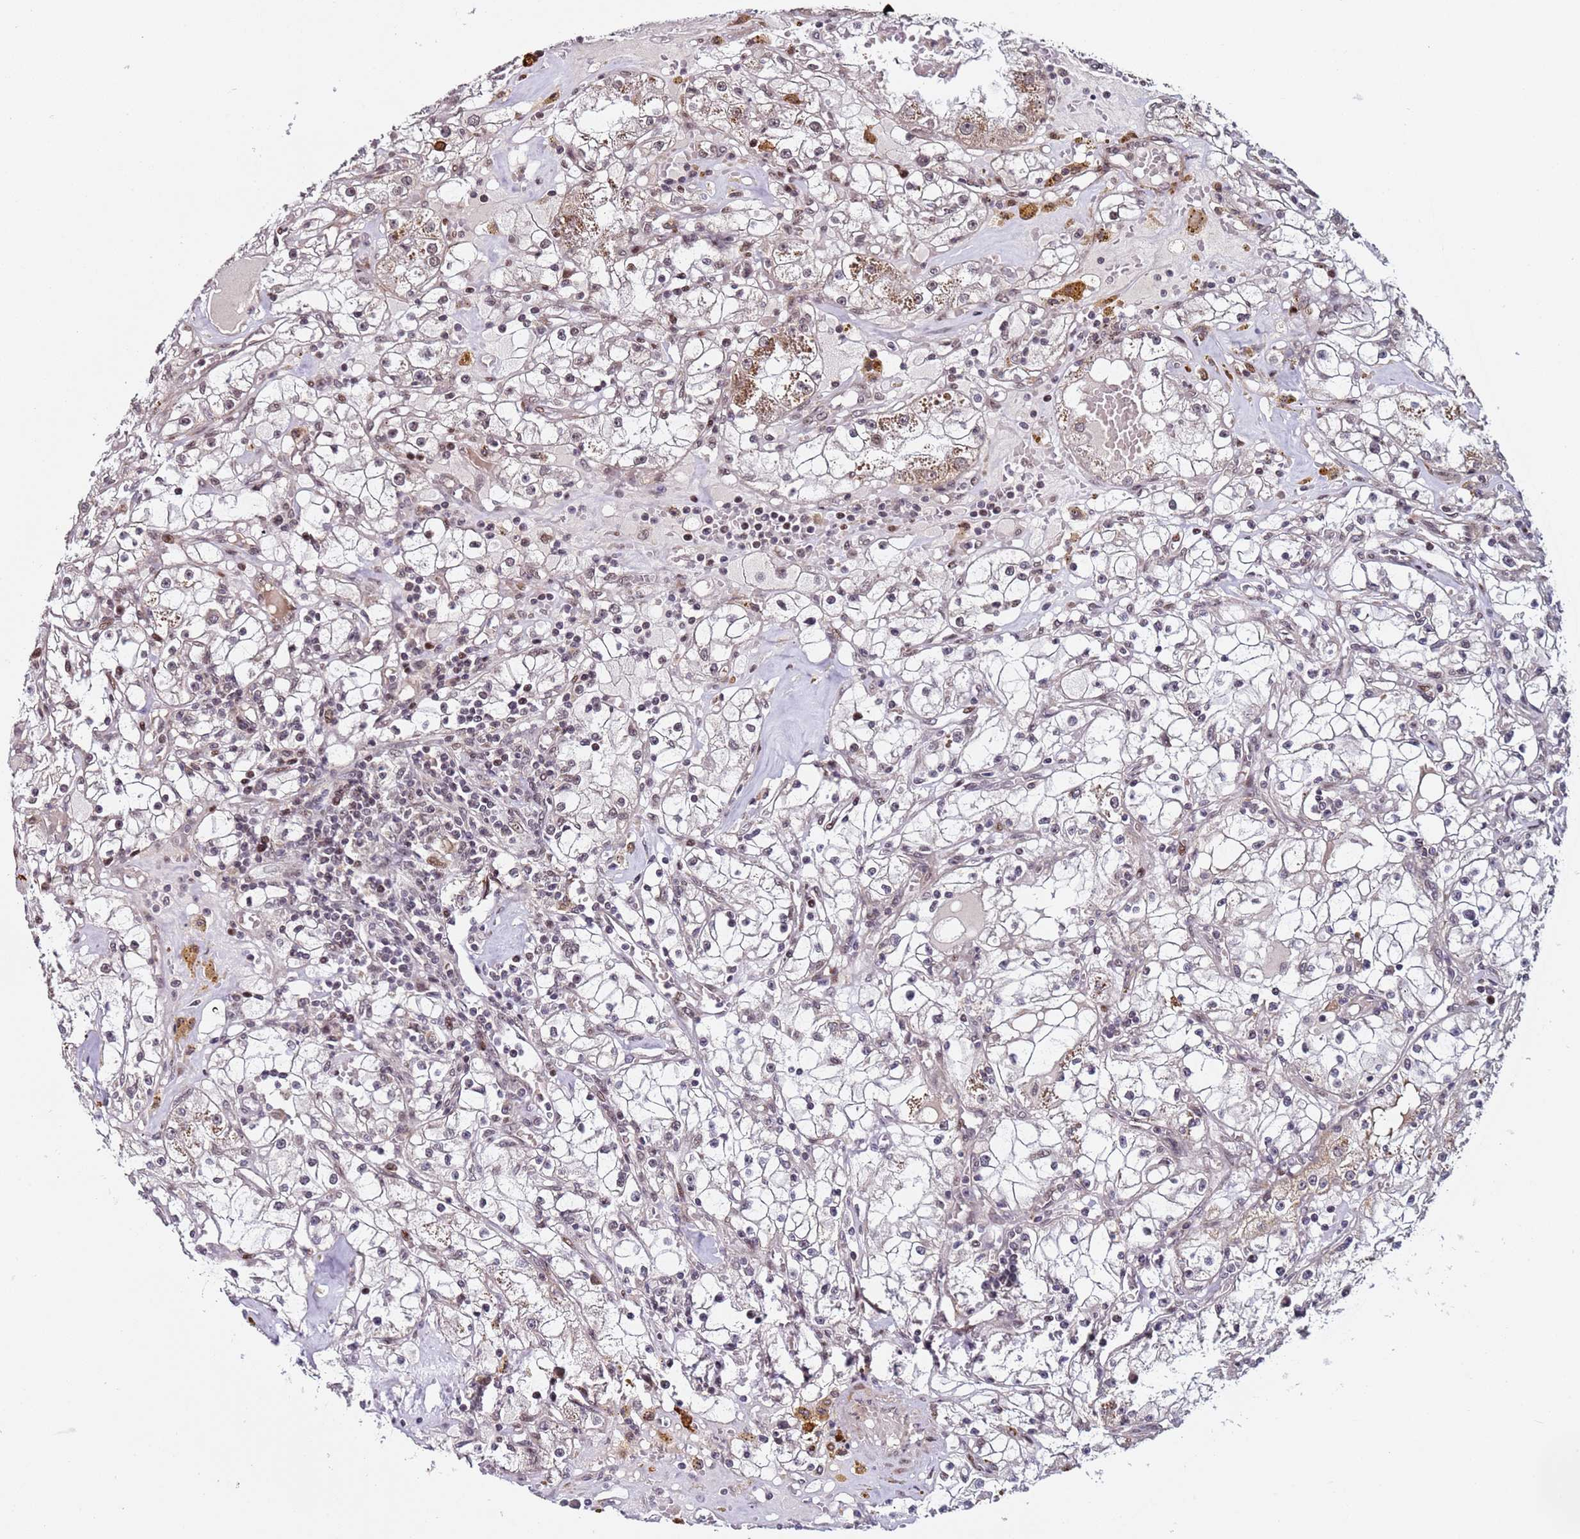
{"staining": {"intensity": "moderate", "quantity": "25%-75%", "location": "nuclear"}, "tissue": "renal cancer", "cell_type": "Tumor cells", "image_type": "cancer", "snomed": [{"axis": "morphology", "description": "Adenocarcinoma, NOS"}, {"axis": "topography", "description": "Kidney"}], "caption": "Immunohistochemical staining of human renal cancer reveals medium levels of moderate nuclear positivity in about 25%-75% of tumor cells.", "gene": "PPM1H", "patient": {"sex": "male", "age": 56}}